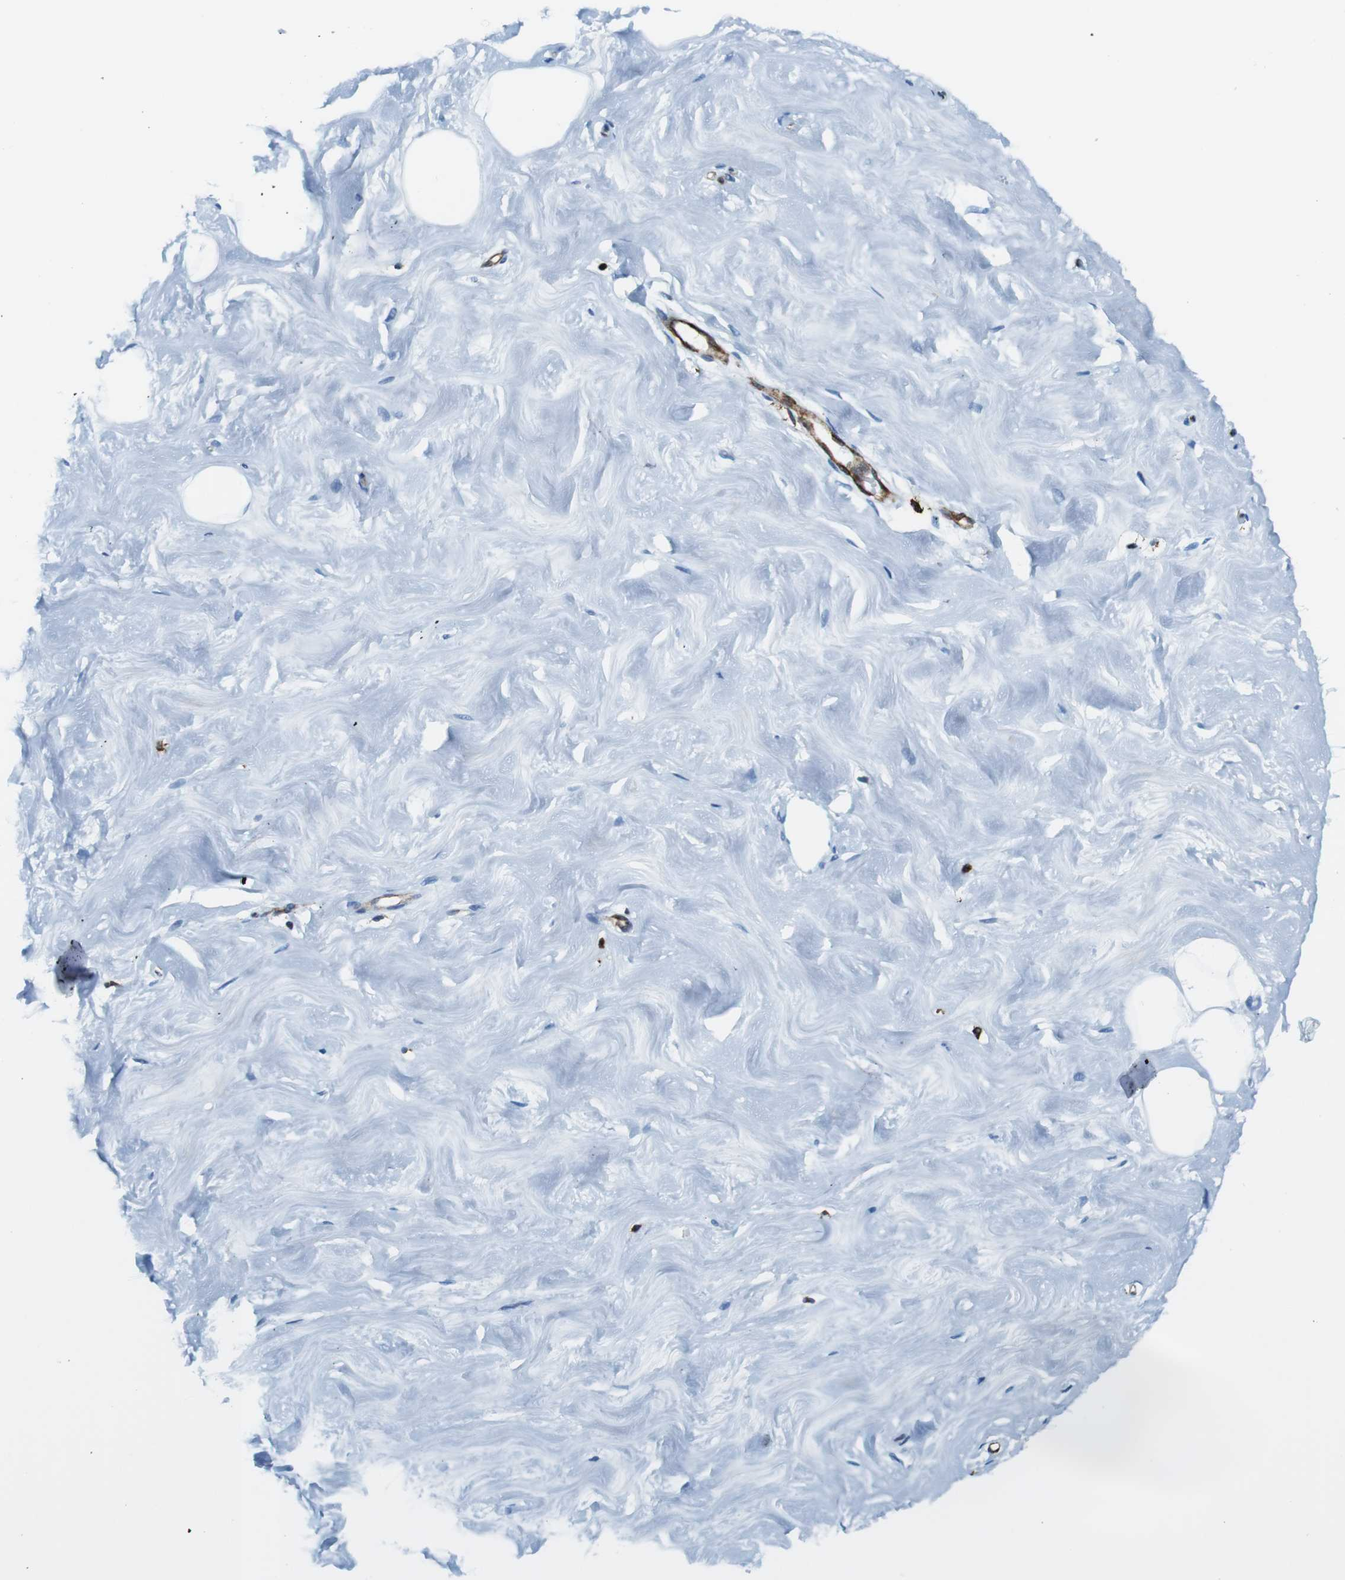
{"staining": {"intensity": "negative", "quantity": "none", "location": "none"}, "tissue": "breast", "cell_type": "Adipocytes", "image_type": "normal", "snomed": [{"axis": "morphology", "description": "Normal tissue, NOS"}, {"axis": "topography", "description": "Breast"}], "caption": "DAB (3,3'-diaminobenzidine) immunohistochemical staining of unremarkable human breast demonstrates no significant expression in adipocytes.", "gene": "CIITA", "patient": {"sex": "female", "age": 23}}